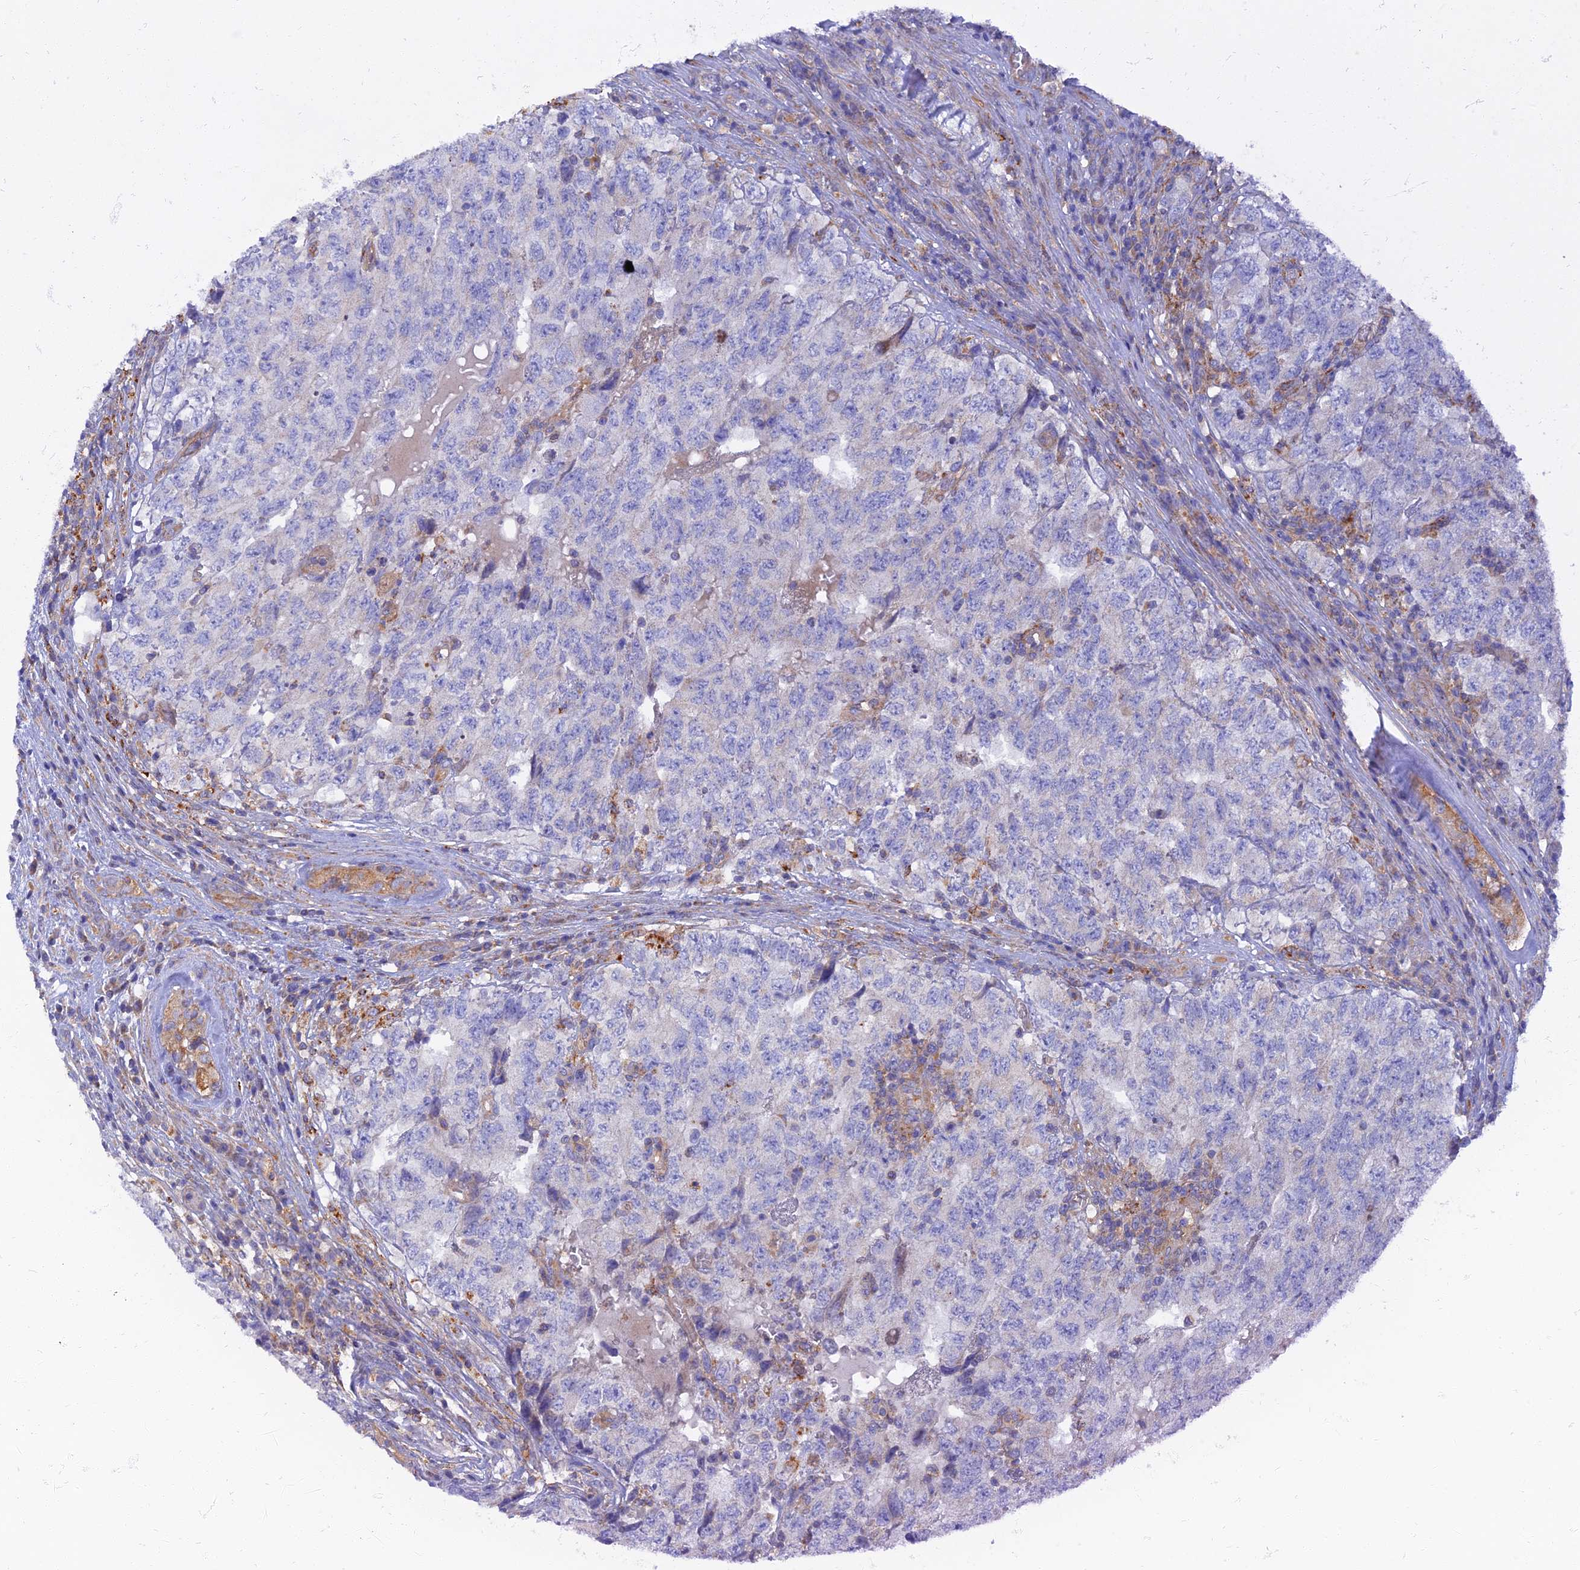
{"staining": {"intensity": "negative", "quantity": "none", "location": "none"}, "tissue": "testis cancer", "cell_type": "Tumor cells", "image_type": "cancer", "snomed": [{"axis": "morphology", "description": "Carcinoma, Embryonal, NOS"}, {"axis": "topography", "description": "Testis"}], "caption": "Testis cancer was stained to show a protein in brown. There is no significant expression in tumor cells.", "gene": "TMEM44", "patient": {"sex": "male", "age": 34}}